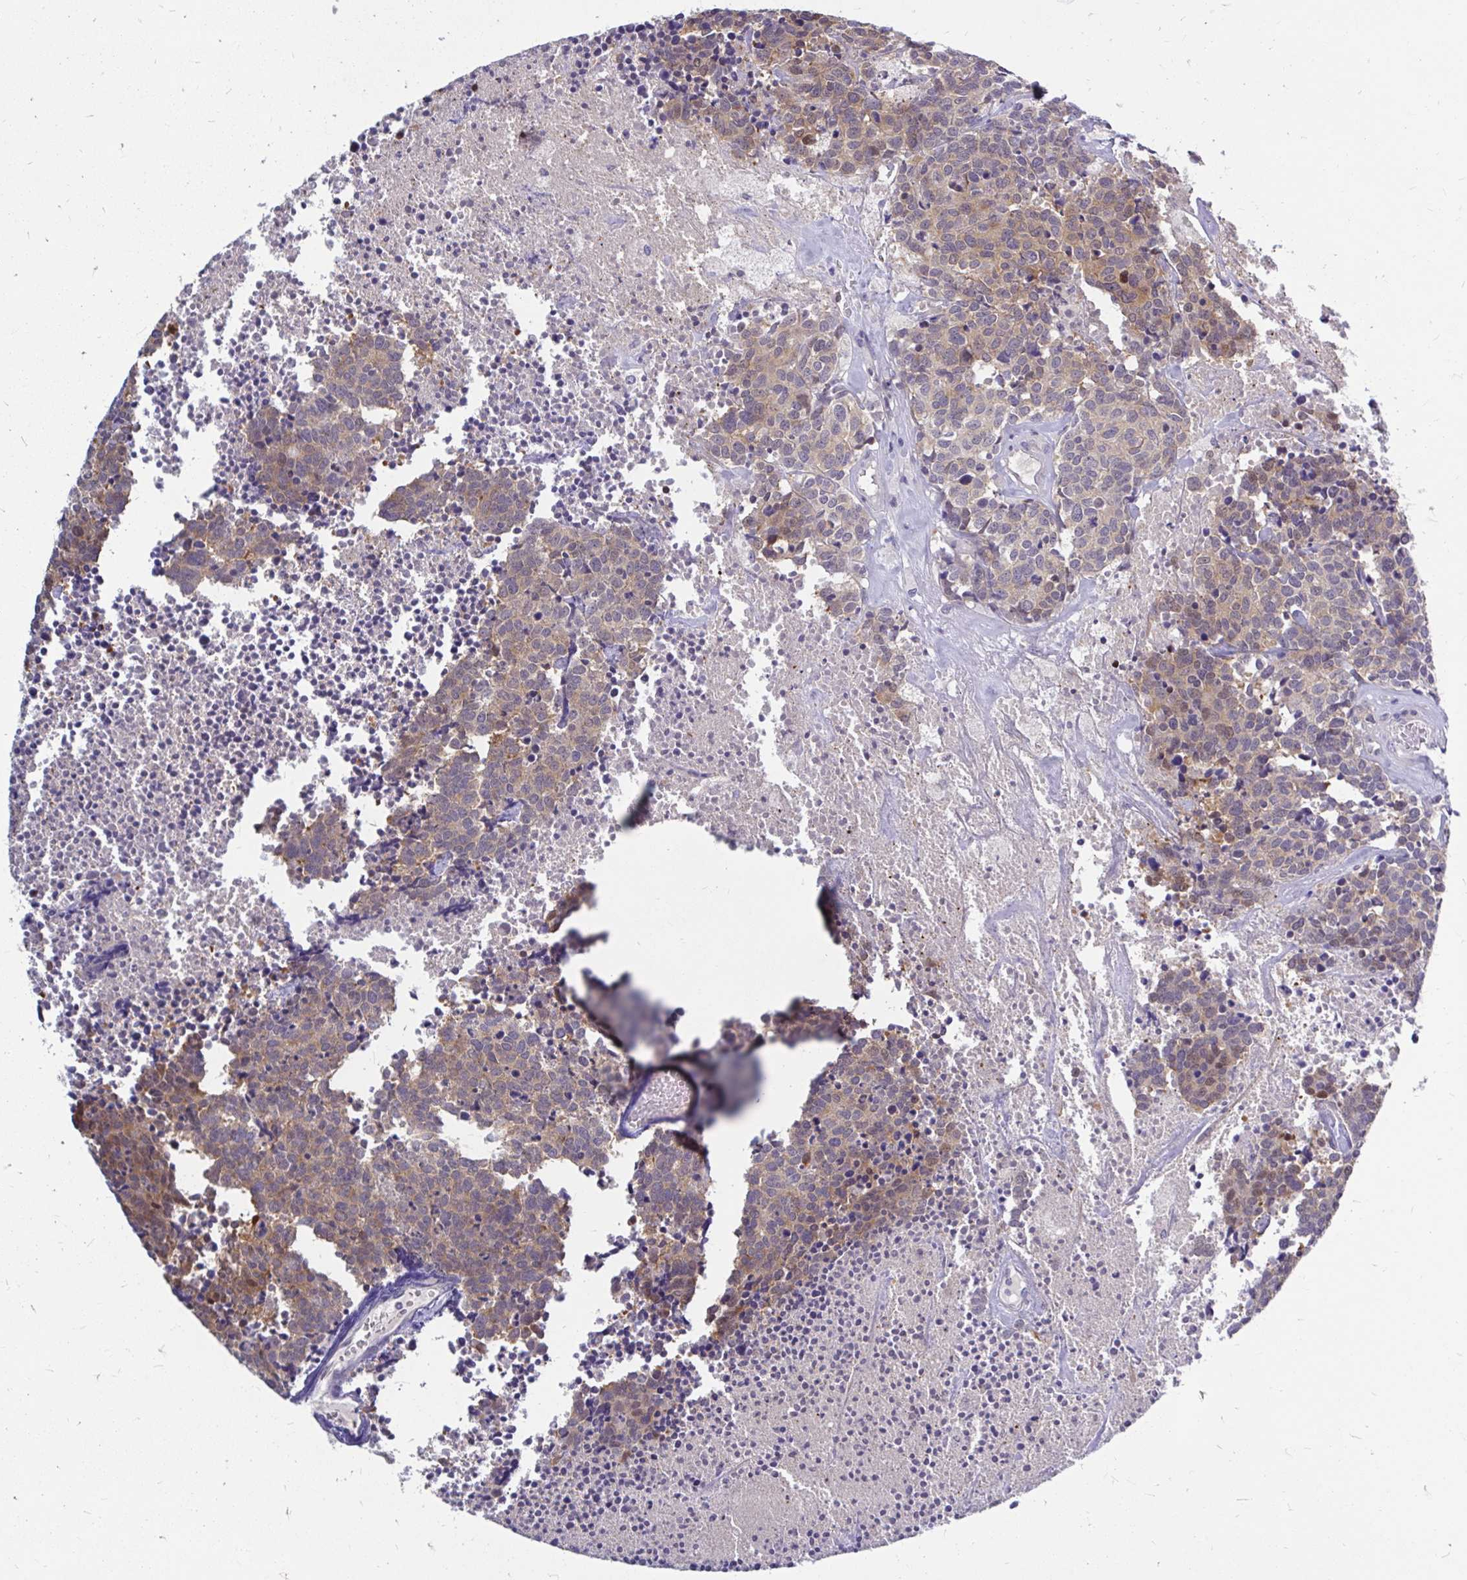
{"staining": {"intensity": "moderate", "quantity": "25%-75%", "location": "cytoplasmic/membranous"}, "tissue": "carcinoid", "cell_type": "Tumor cells", "image_type": "cancer", "snomed": [{"axis": "morphology", "description": "Carcinoid, malignant, NOS"}, {"axis": "topography", "description": "Skin"}], "caption": "A high-resolution image shows immunohistochemistry staining of malignant carcinoid, which displays moderate cytoplasmic/membranous expression in approximately 25%-75% of tumor cells.", "gene": "MAP1LC3A", "patient": {"sex": "female", "age": 79}}